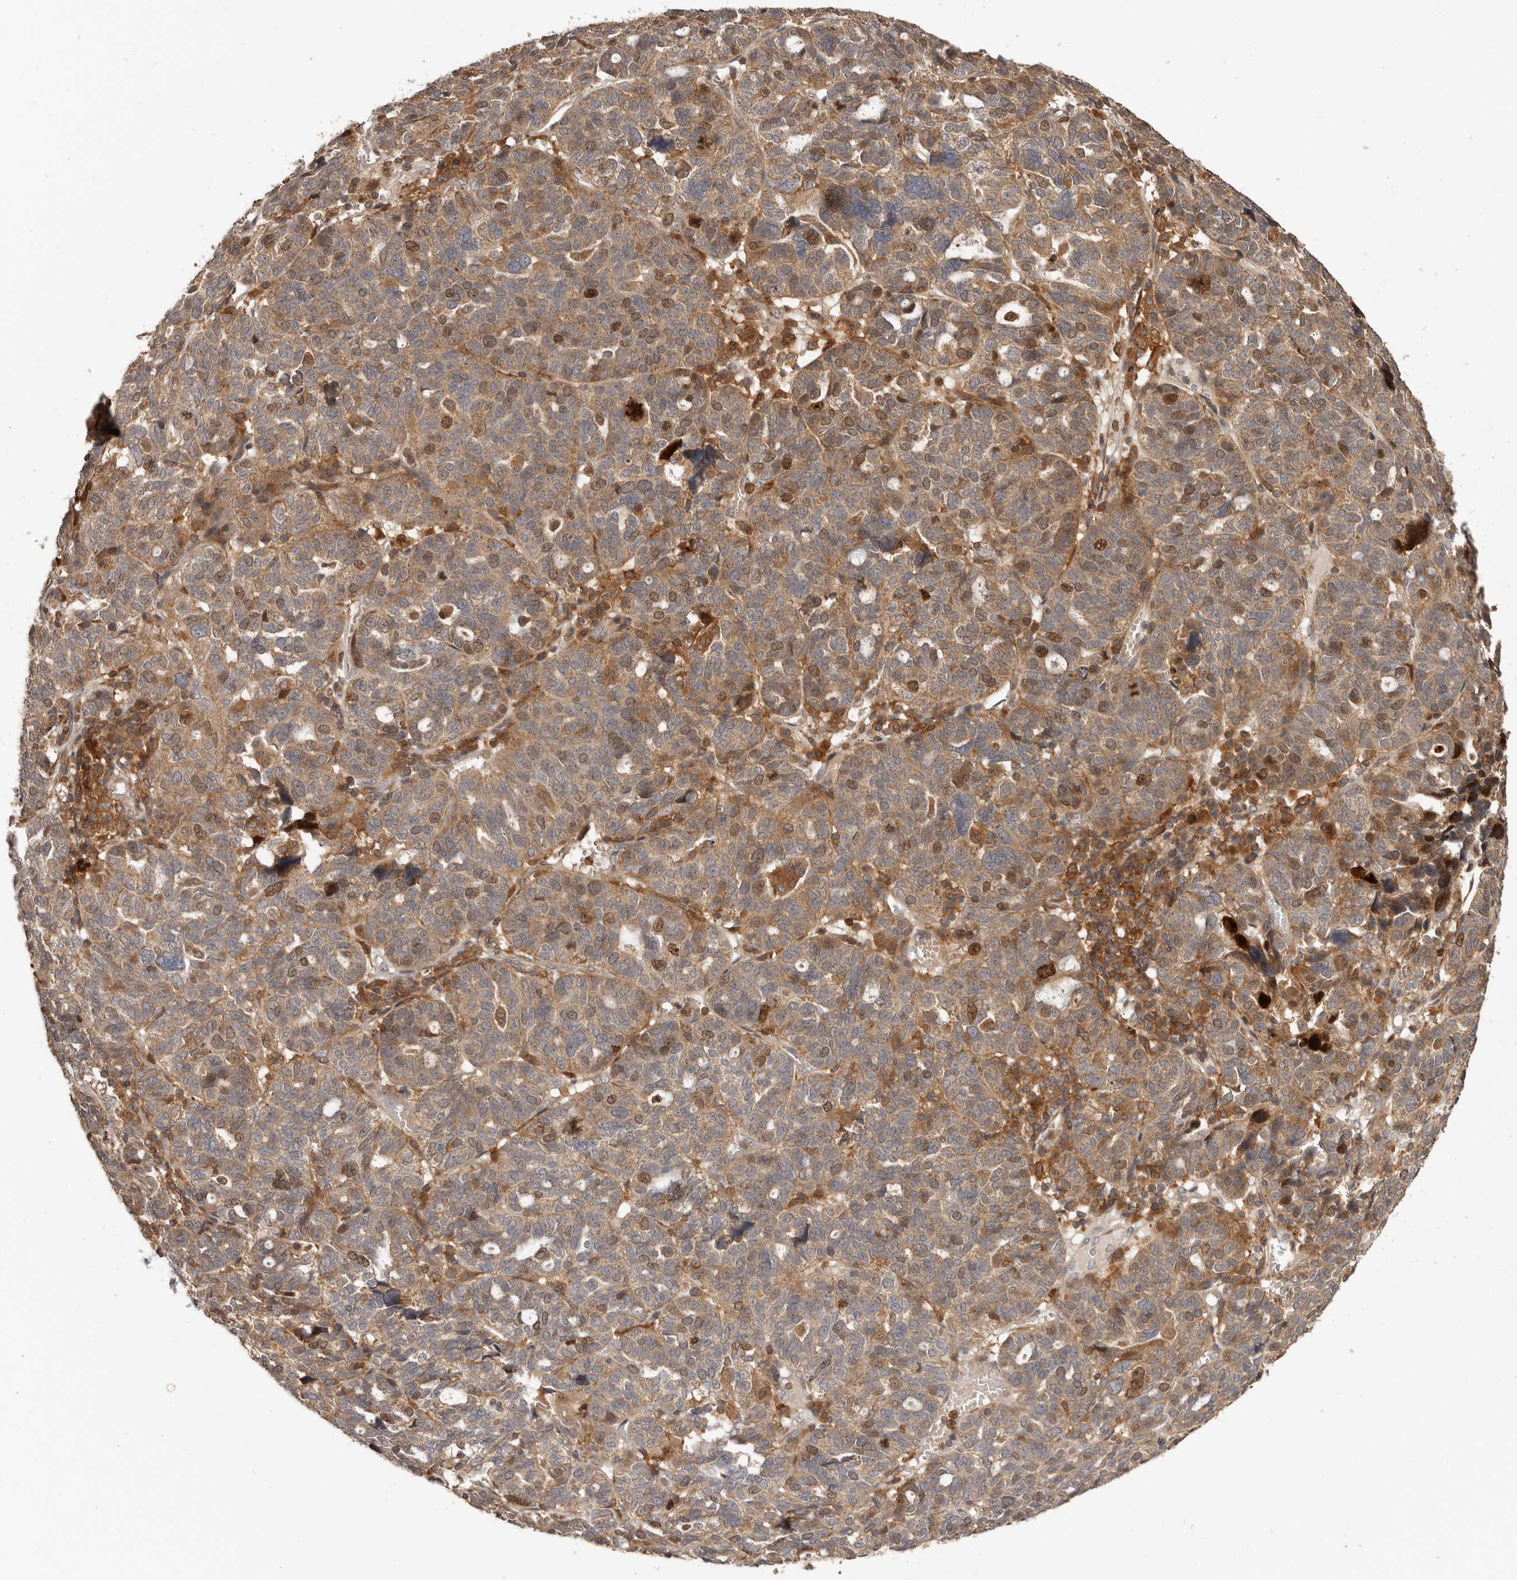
{"staining": {"intensity": "moderate", "quantity": ">75%", "location": "cytoplasmic/membranous,nuclear"}, "tissue": "ovarian cancer", "cell_type": "Tumor cells", "image_type": "cancer", "snomed": [{"axis": "morphology", "description": "Cystadenocarcinoma, serous, NOS"}, {"axis": "topography", "description": "Ovary"}], "caption": "A micrograph showing moderate cytoplasmic/membranous and nuclear staining in about >75% of tumor cells in ovarian serous cystadenocarcinoma, as visualized by brown immunohistochemical staining.", "gene": "RNF187", "patient": {"sex": "female", "age": 59}}